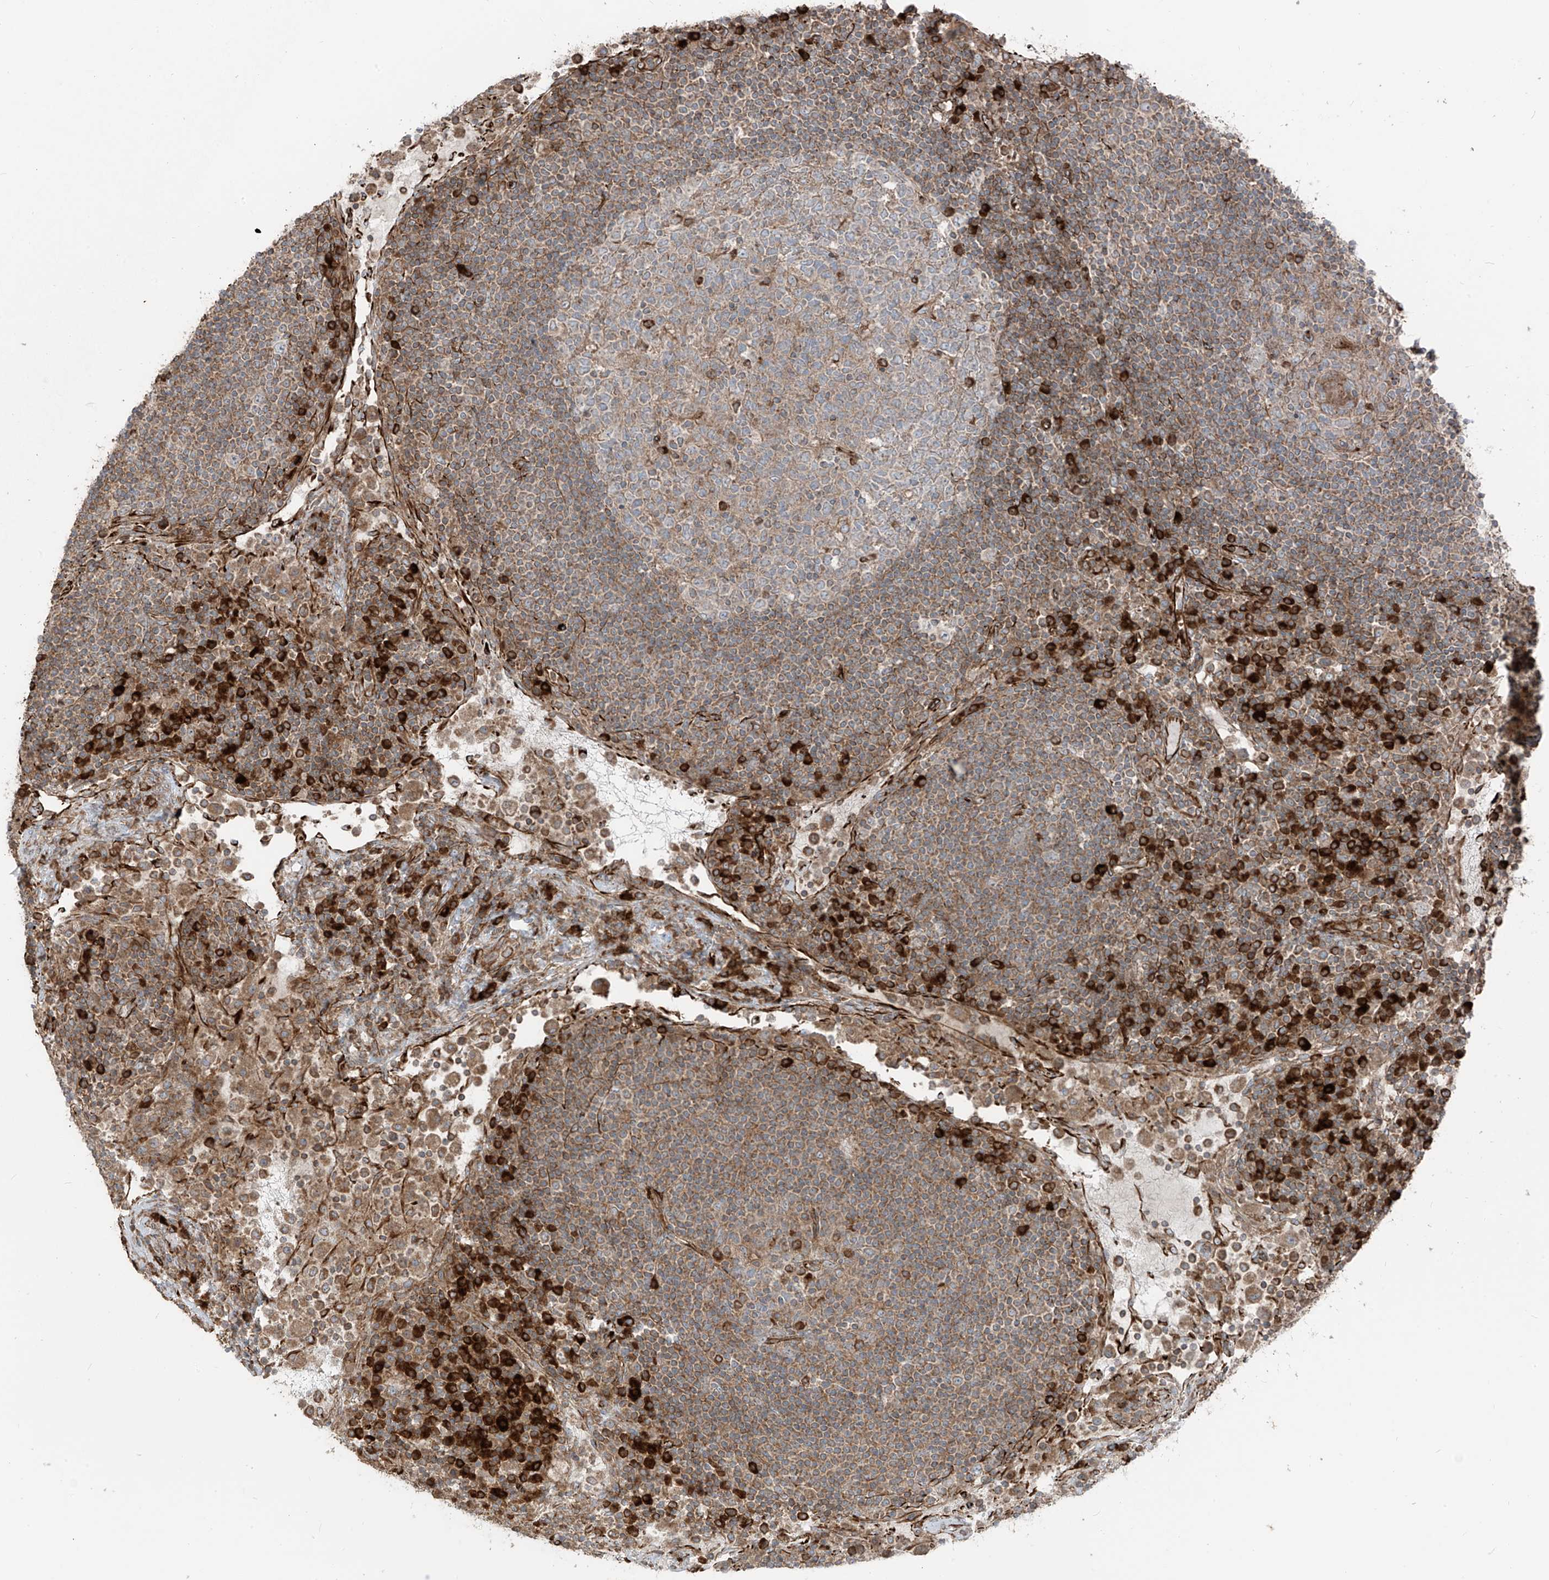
{"staining": {"intensity": "moderate", "quantity": "<25%", "location": "cytoplasmic/membranous"}, "tissue": "lymph node", "cell_type": "Germinal center cells", "image_type": "normal", "snomed": [{"axis": "morphology", "description": "Normal tissue, NOS"}, {"axis": "topography", "description": "Lymph node"}], "caption": "Protein expression analysis of benign human lymph node reveals moderate cytoplasmic/membranous positivity in approximately <25% of germinal center cells. (Stains: DAB (3,3'-diaminobenzidine) in brown, nuclei in blue, Microscopy: brightfield microscopy at high magnification).", "gene": "ERLEC1", "patient": {"sex": "female", "age": 53}}